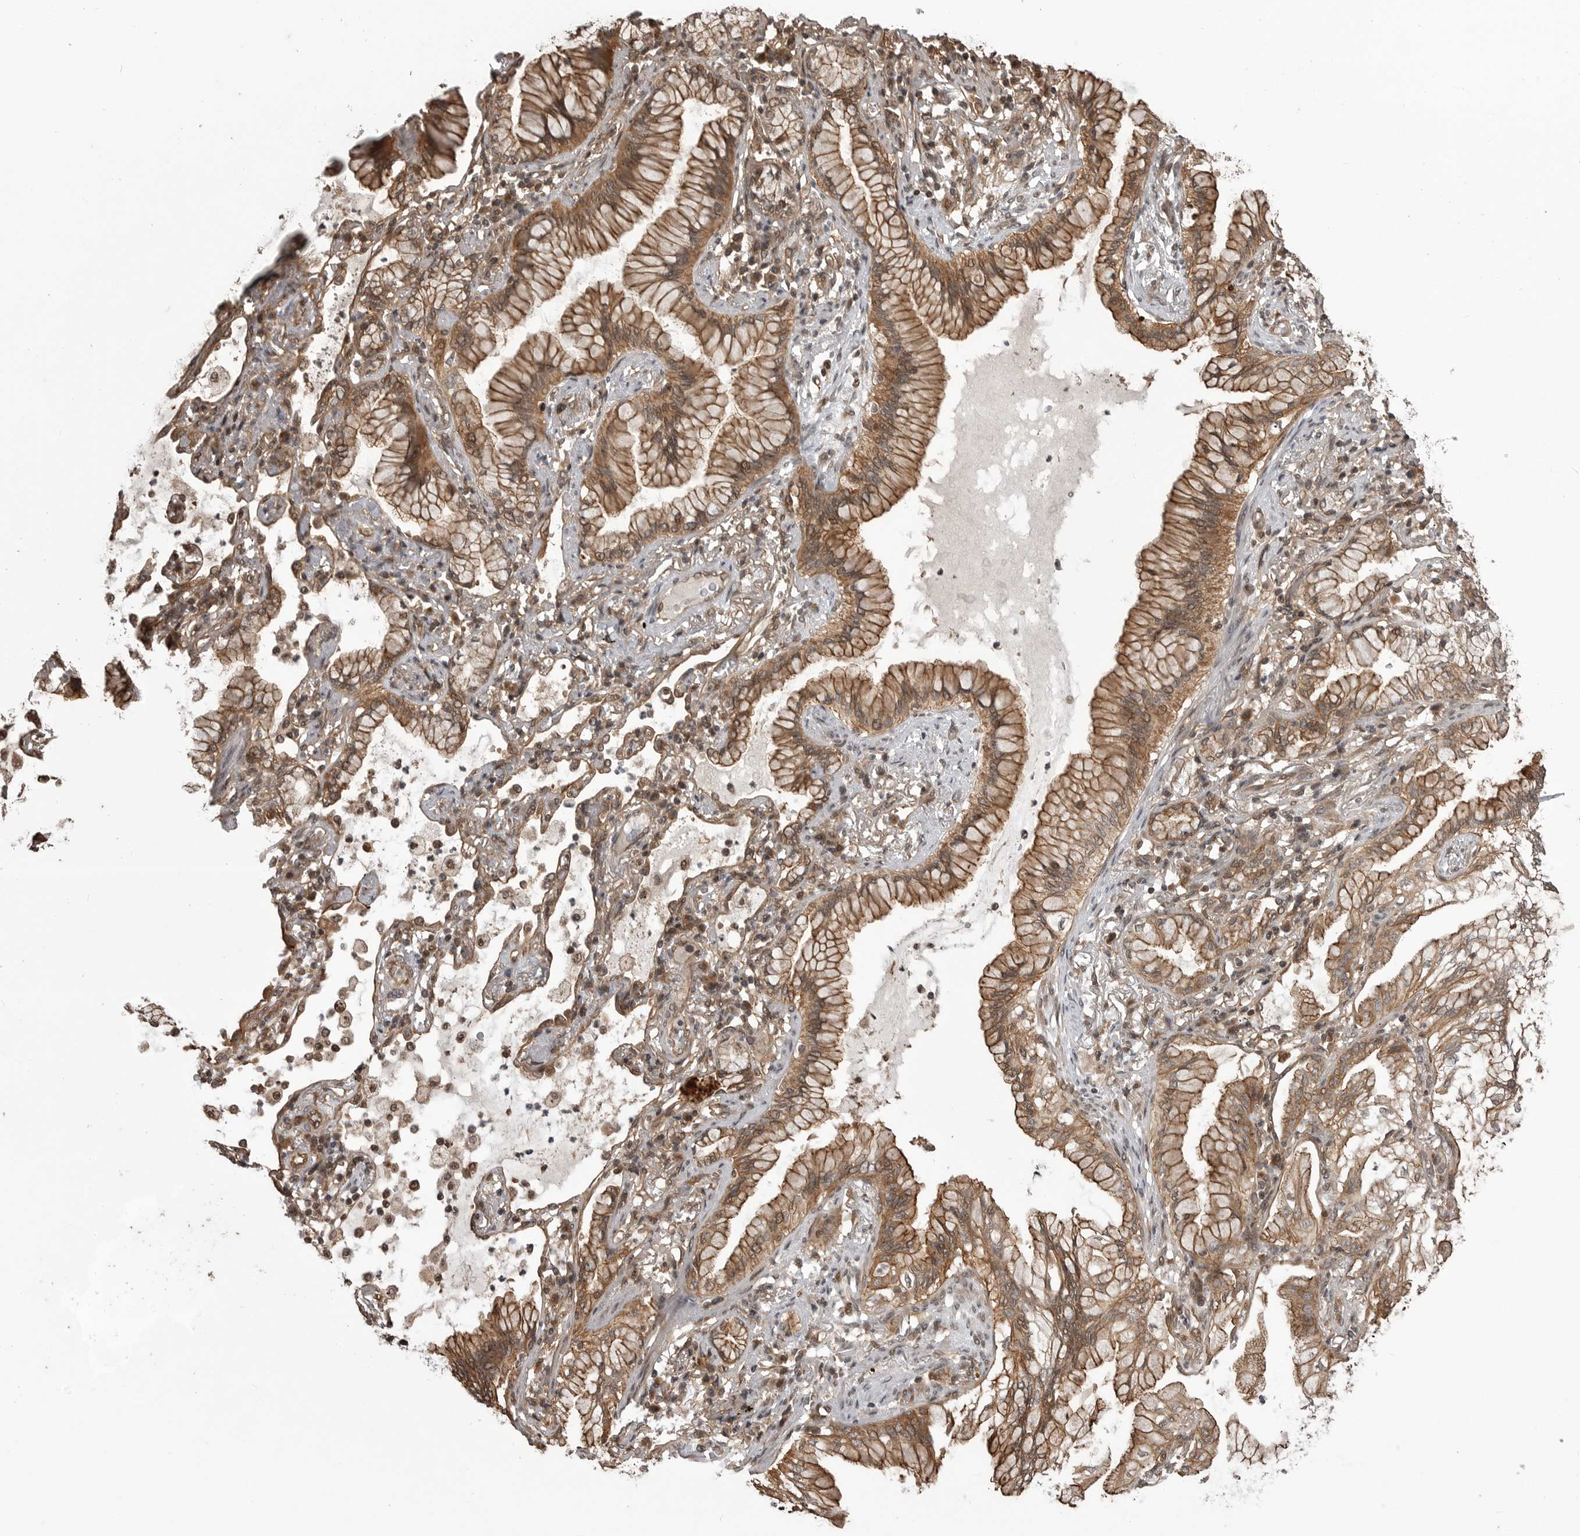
{"staining": {"intensity": "moderate", "quantity": ">75%", "location": "cytoplasmic/membranous"}, "tissue": "lung cancer", "cell_type": "Tumor cells", "image_type": "cancer", "snomed": [{"axis": "morphology", "description": "Adenocarcinoma, NOS"}, {"axis": "topography", "description": "Lung"}], "caption": "Lung adenocarcinoma was stained to show a protein in brown. There is medium levels of moderate cytoplasmic/membranous positivity in approximately >75% of tumor cells. The staining was performed using DAB to visualize the protein expression in brown, while the nuclei were stained in blue with hematoxylin (Magnification: 20x).", "gene": "DNAJC8", "patient": {"sex": "female", "age": 70}}